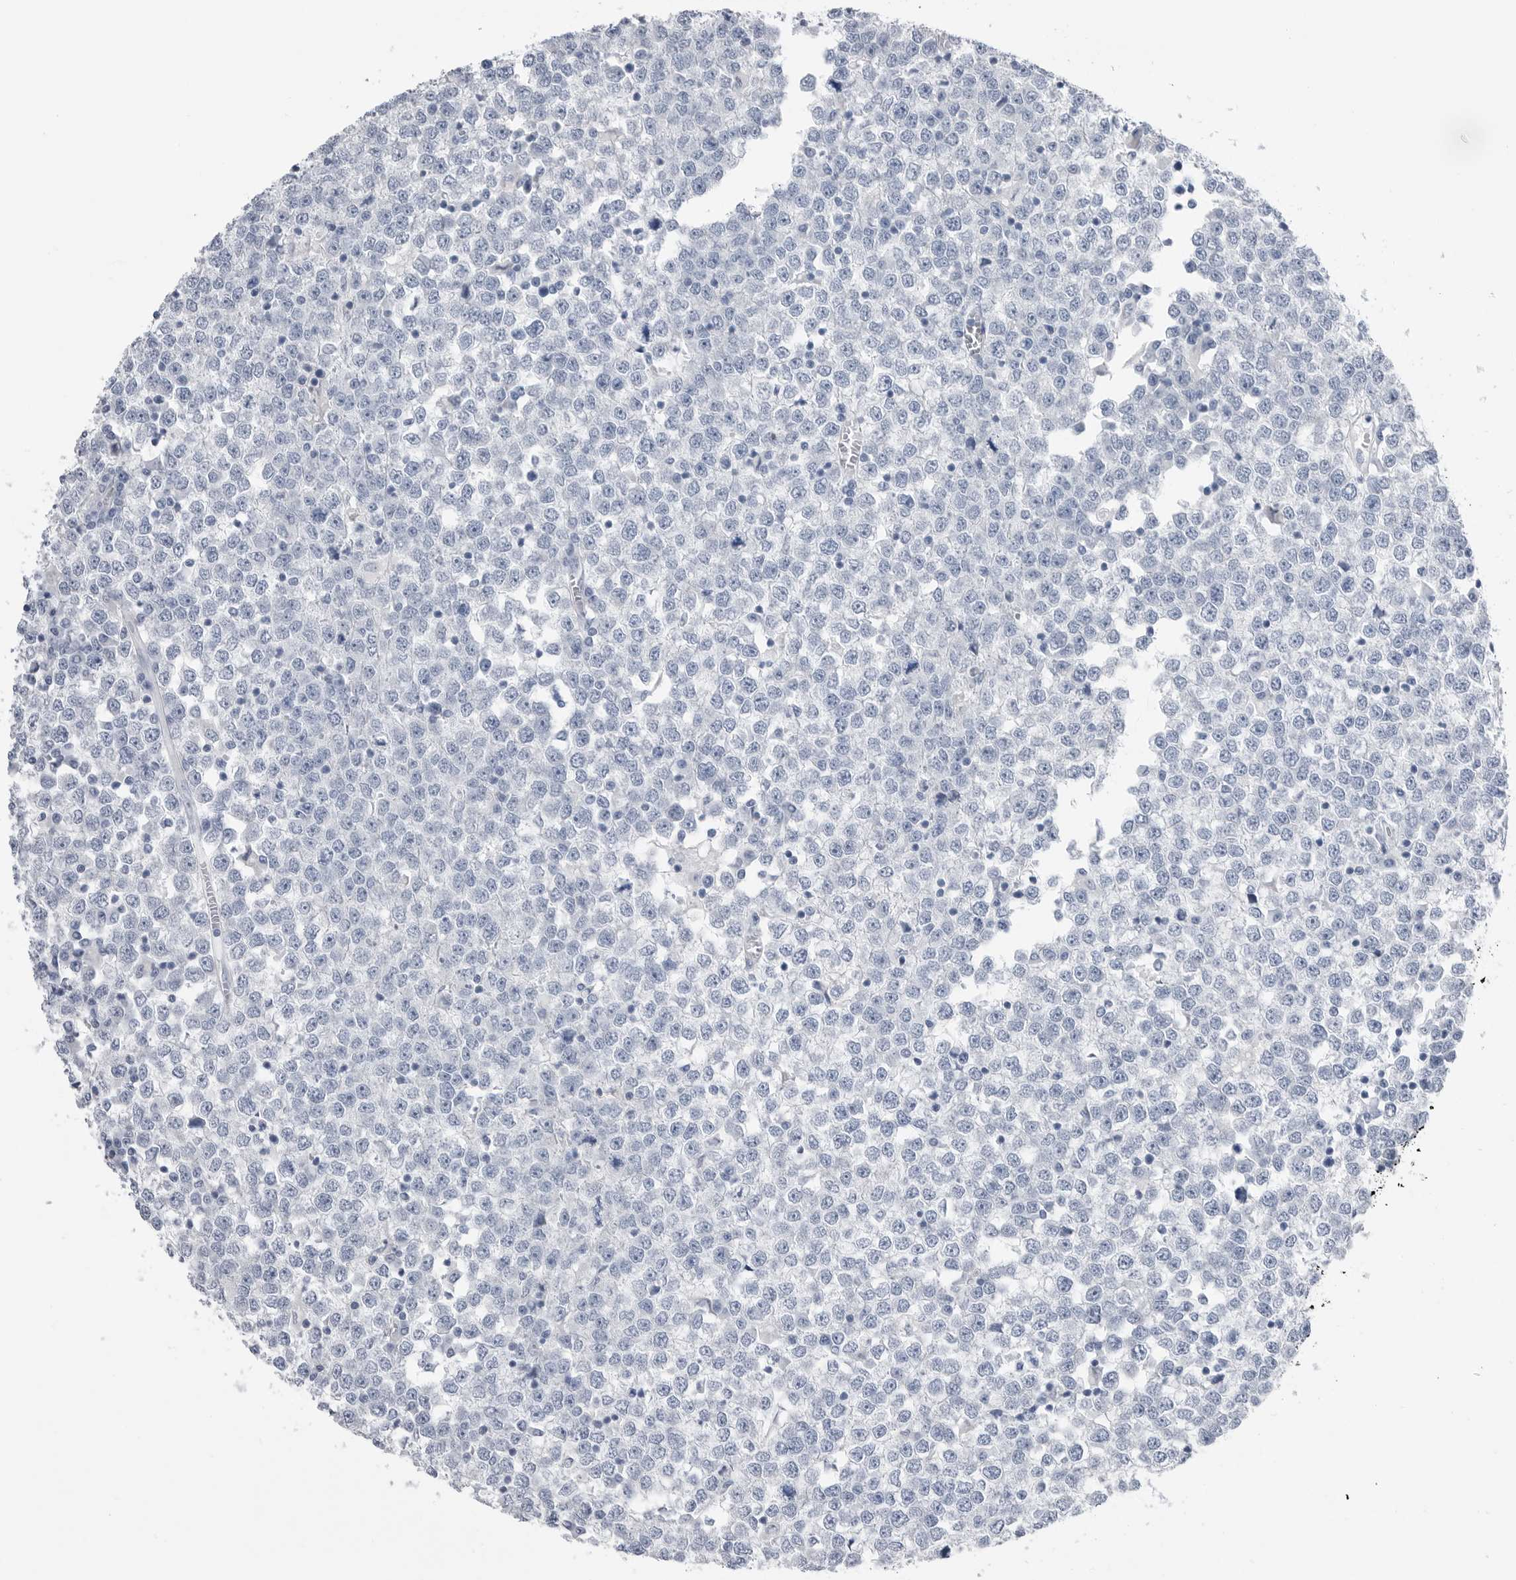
{"staining": {"intensity": "negative", "quantity": "none", "location": "none"}, "tissue": "testis cancer", "cell_type": "Tumor cells", "image_type": "cancer", "snomed": [{"axis": "morphology", "description": "Seminoma, NOS"}, {"axis": "topography", "description": "Testis"}], "caption": "Immunohistochemical staining of testis cancer exhibits no significant positivity in tumor cells.", "gene": "ABHD12", "patient": {"sex": "male", "age": 65}}